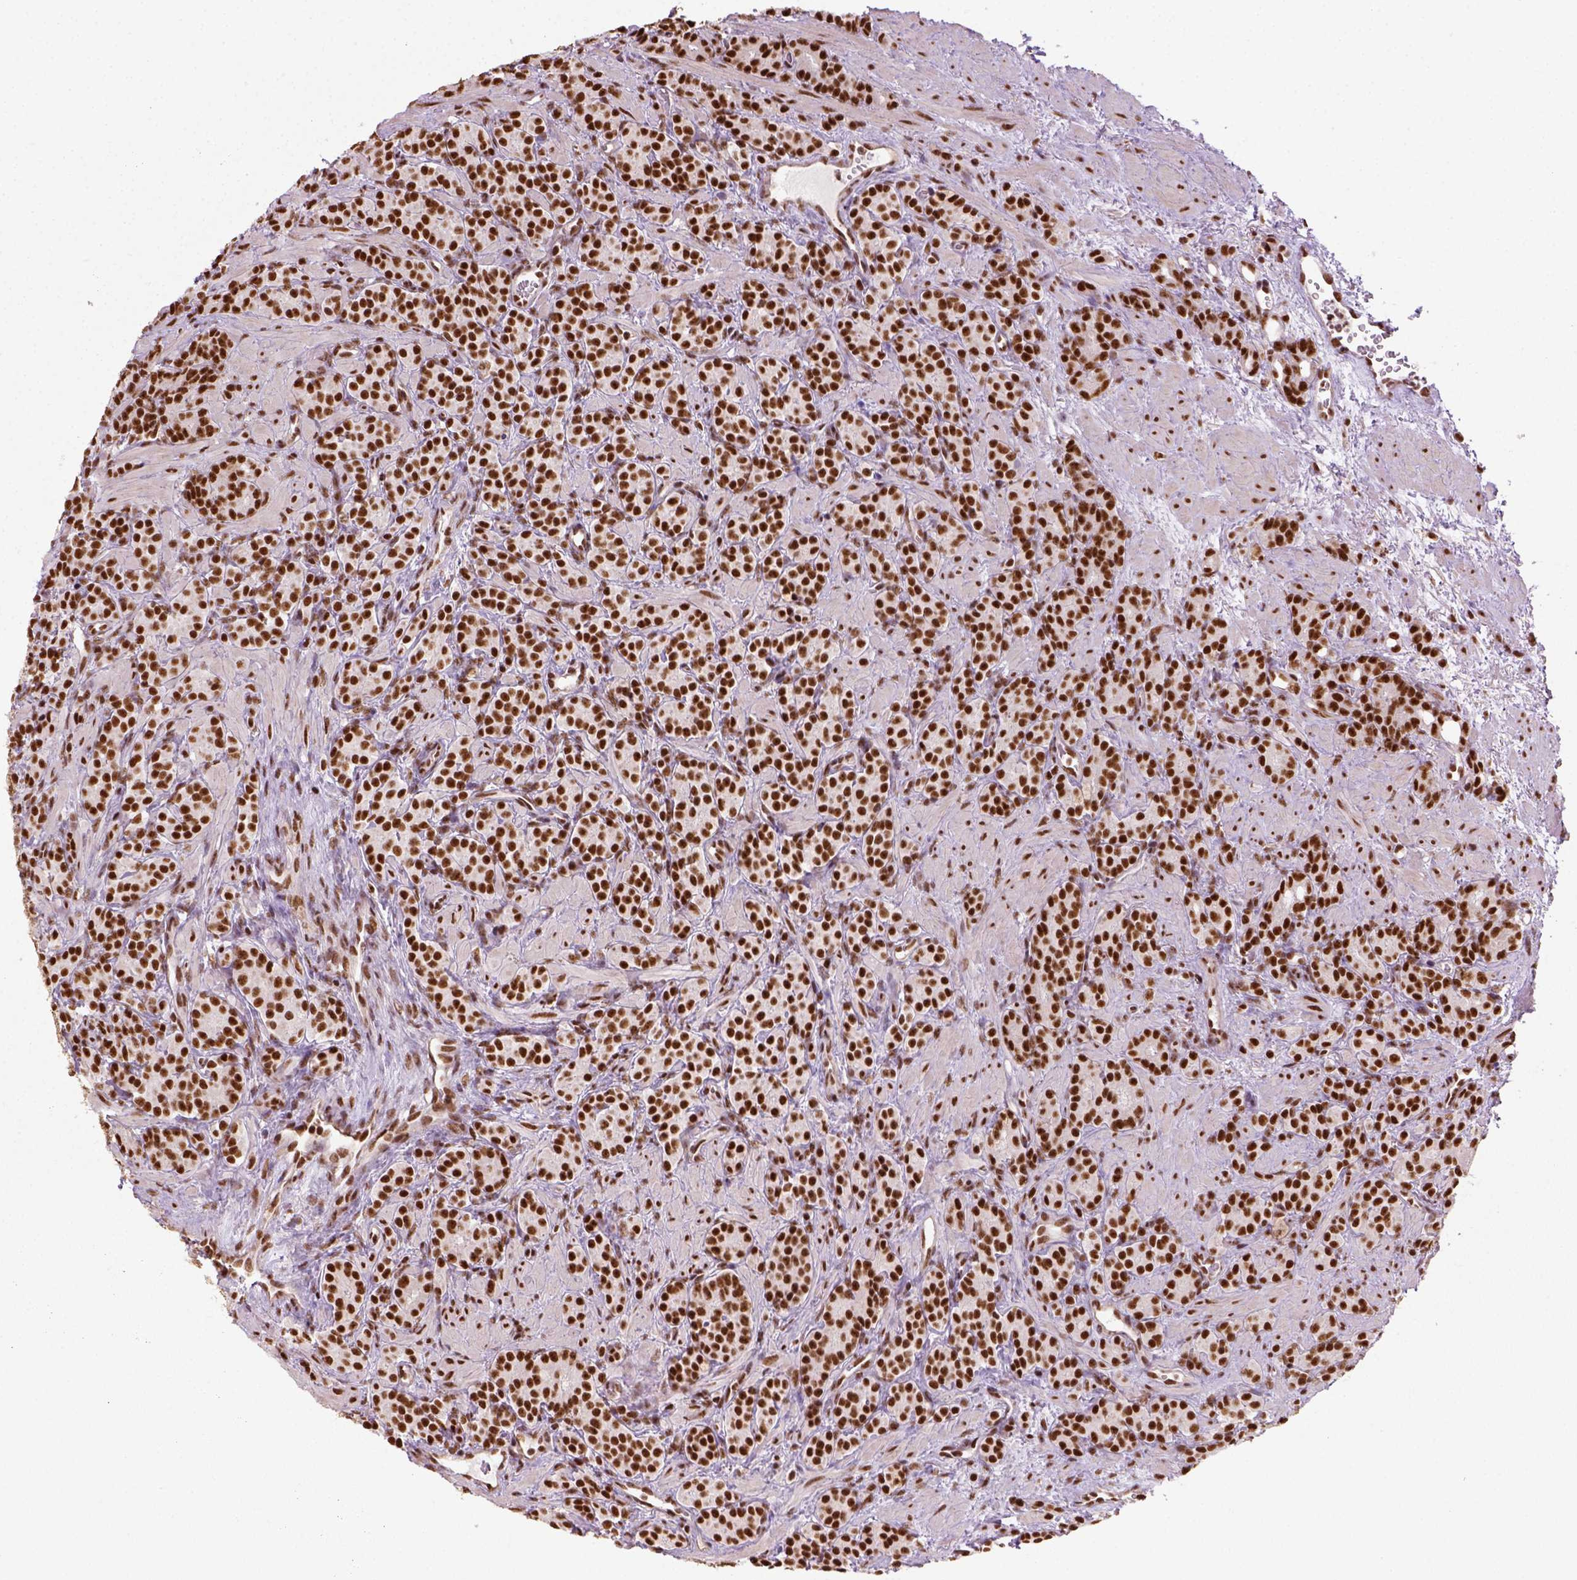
{"staining": {"intensity": "strong", "quantity": ">75%", "location": "nuclear"}, "tissue": "prostate cancer", "cell_type": "Tumor cells", "image_type": "cancer", "snomed": [{"axis": "morphology", "description": "Adenocarcinoma, High grade"}, {"axis": "topography", "description": "Prostate"}], "caption": "Immunohistochemical staining of human adenocarcinoma (high-grade) (prostate) reveals high levels of strong nuclear protein positivity in approximately >75% of tumor cells.", "gene": "CCAR1", "patient": {"sex": "male", "age": 84}}